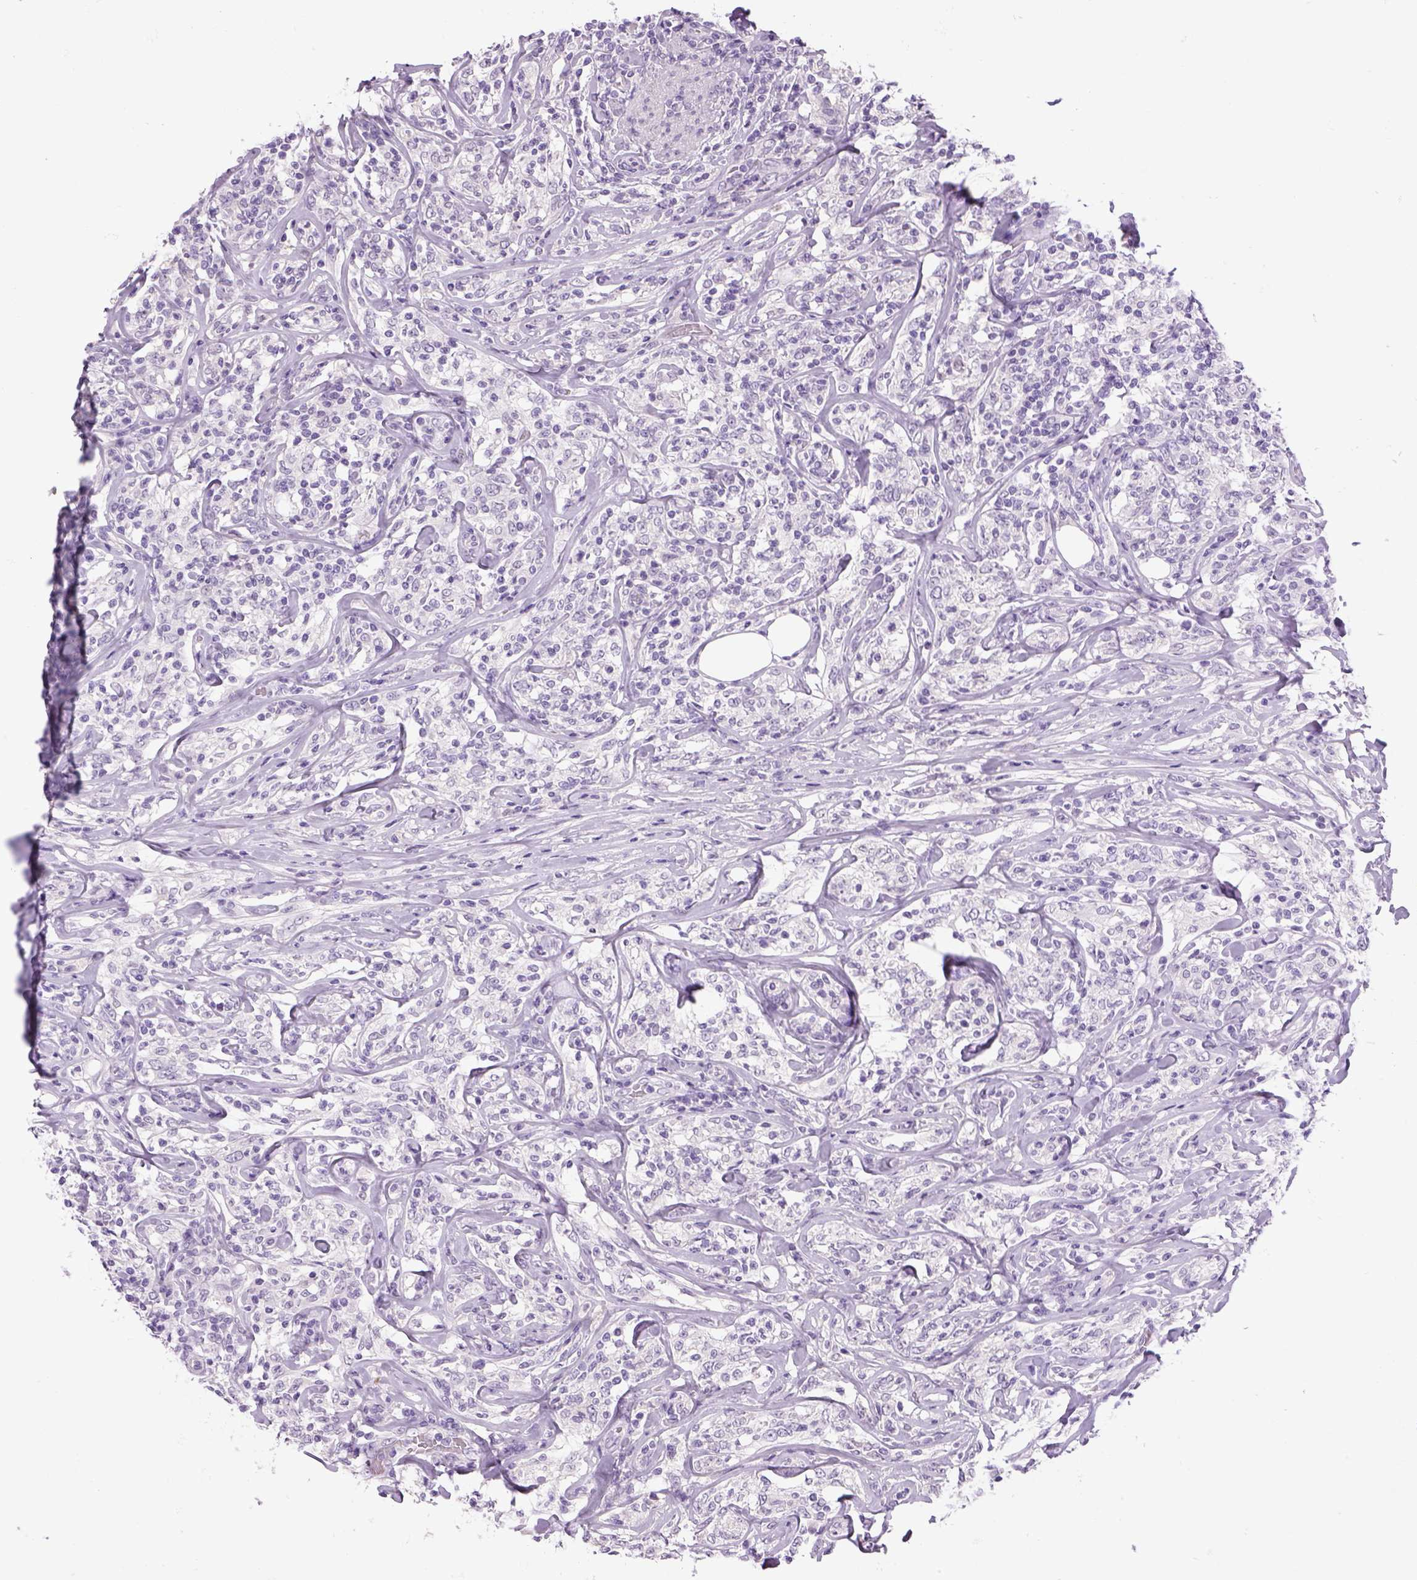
{"staining": {"intensity": "negative", "quantity": "none", "location": "none"}, "tissue": "lymphoma", "cell_type": "Tumor cells", "image_type": "cancer", "snomed": [{"axis": "morphology", "description": "Malignant lymphoma, non-Hodgkin's type, High grade"}, {"axis": "topography", "description": "Lymph node"}], "caption": "Histopathology image shows no significant protein expression in tumor cells of malignant lymphoma, non-Hodgkin's type (high-grade).", "gene": "DBH", "patient": {"sex": "female", "age": 84}}